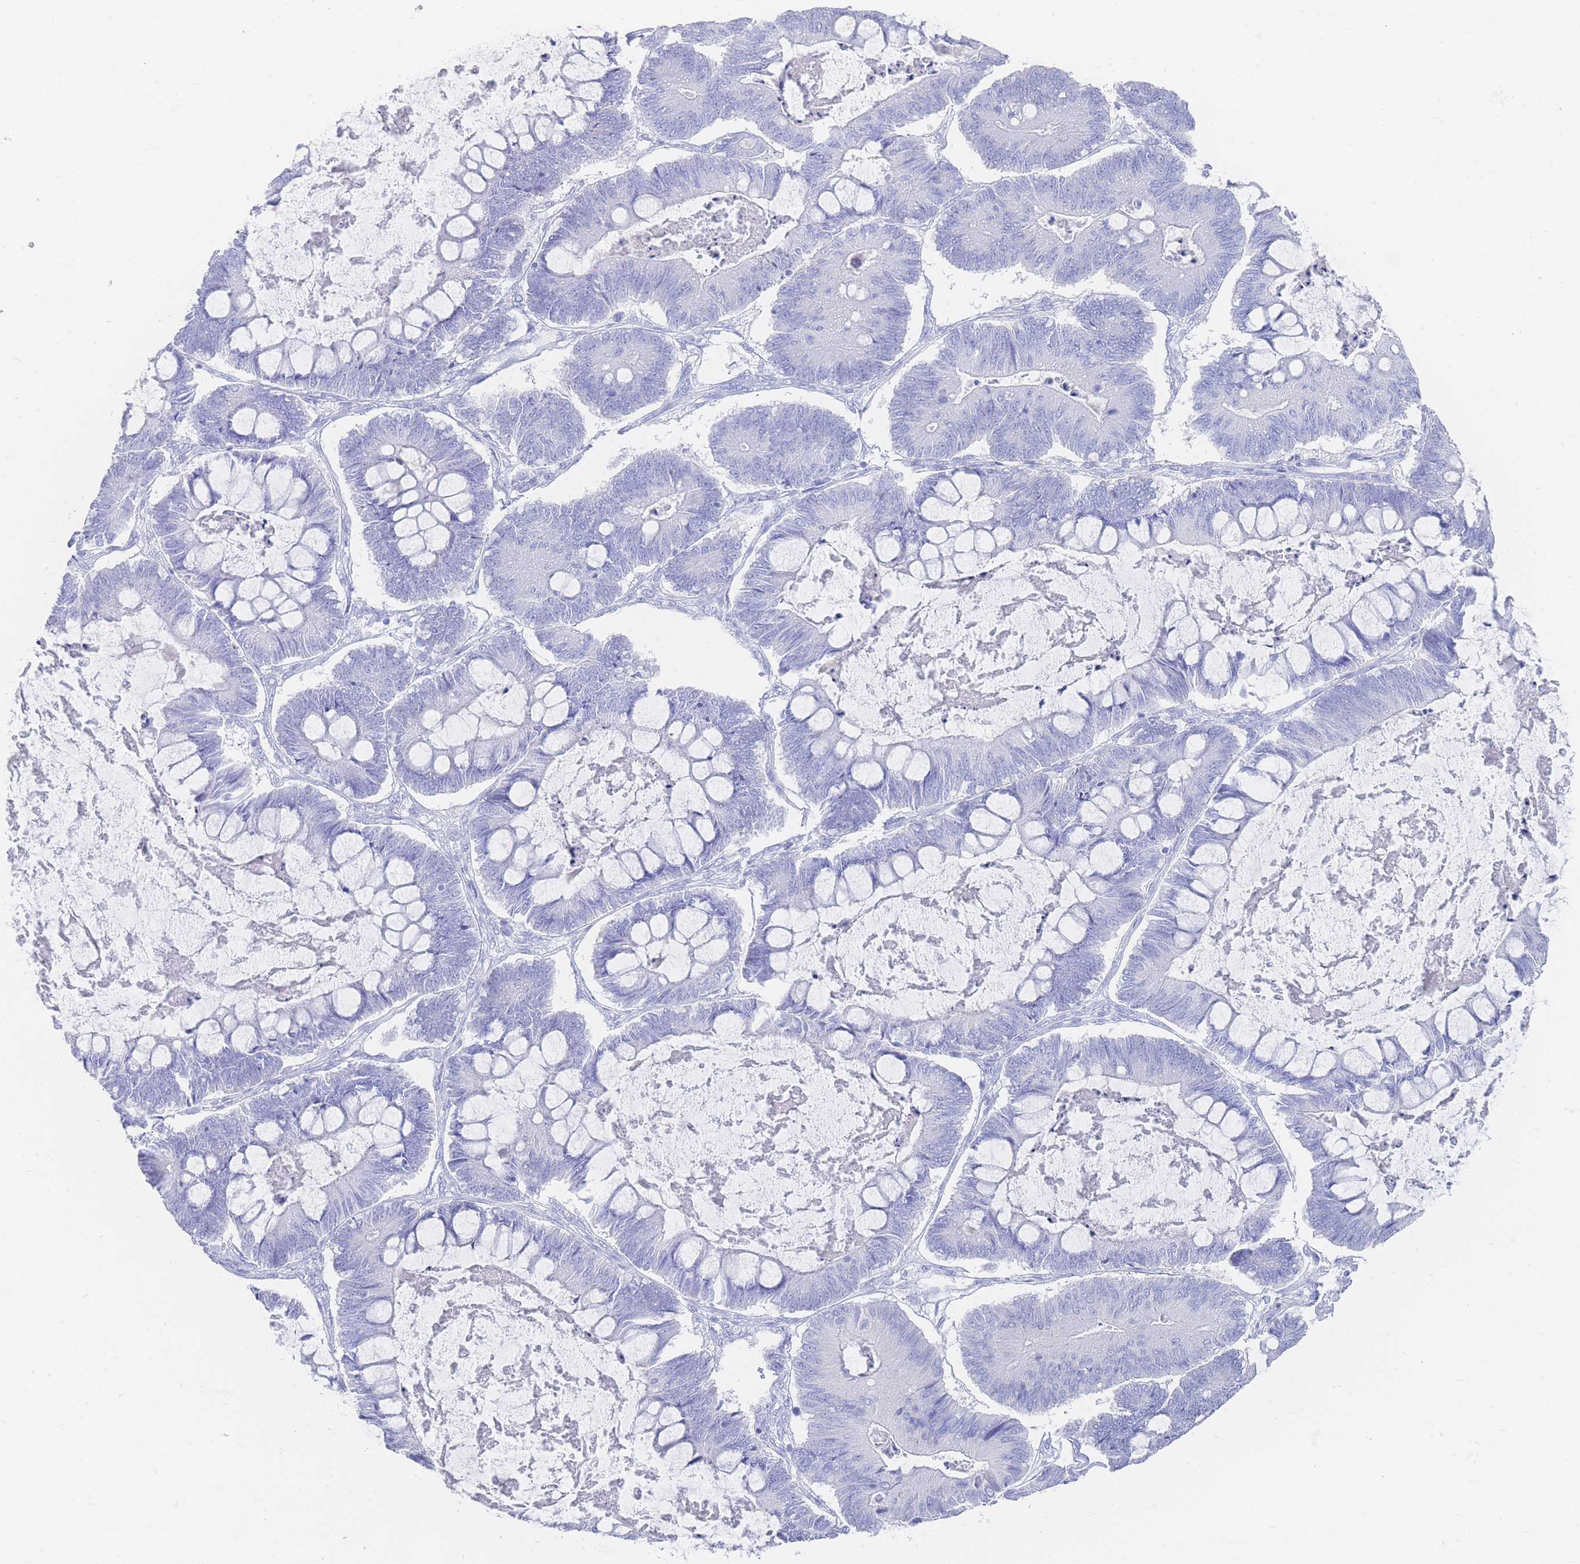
{"staining": {"intensity": "negative", "quantity": "none", "location": "none"}, "tissue": "ovarian cancer", "cell_type": "Tumor cells", "image_type": "cancer", "snomed": [{"axis": "morphology", "description": "Cystadenocarcinoma, mucinous, NOS"}, {"axis": "topography", "description": "Ovary"}], "caption": "This is an IHC histopathology image of ovarian cancer. There is no positivity in tumor cells.", "gene": "LRRC37A", "patient": {"sex": "female", "age": 61}}